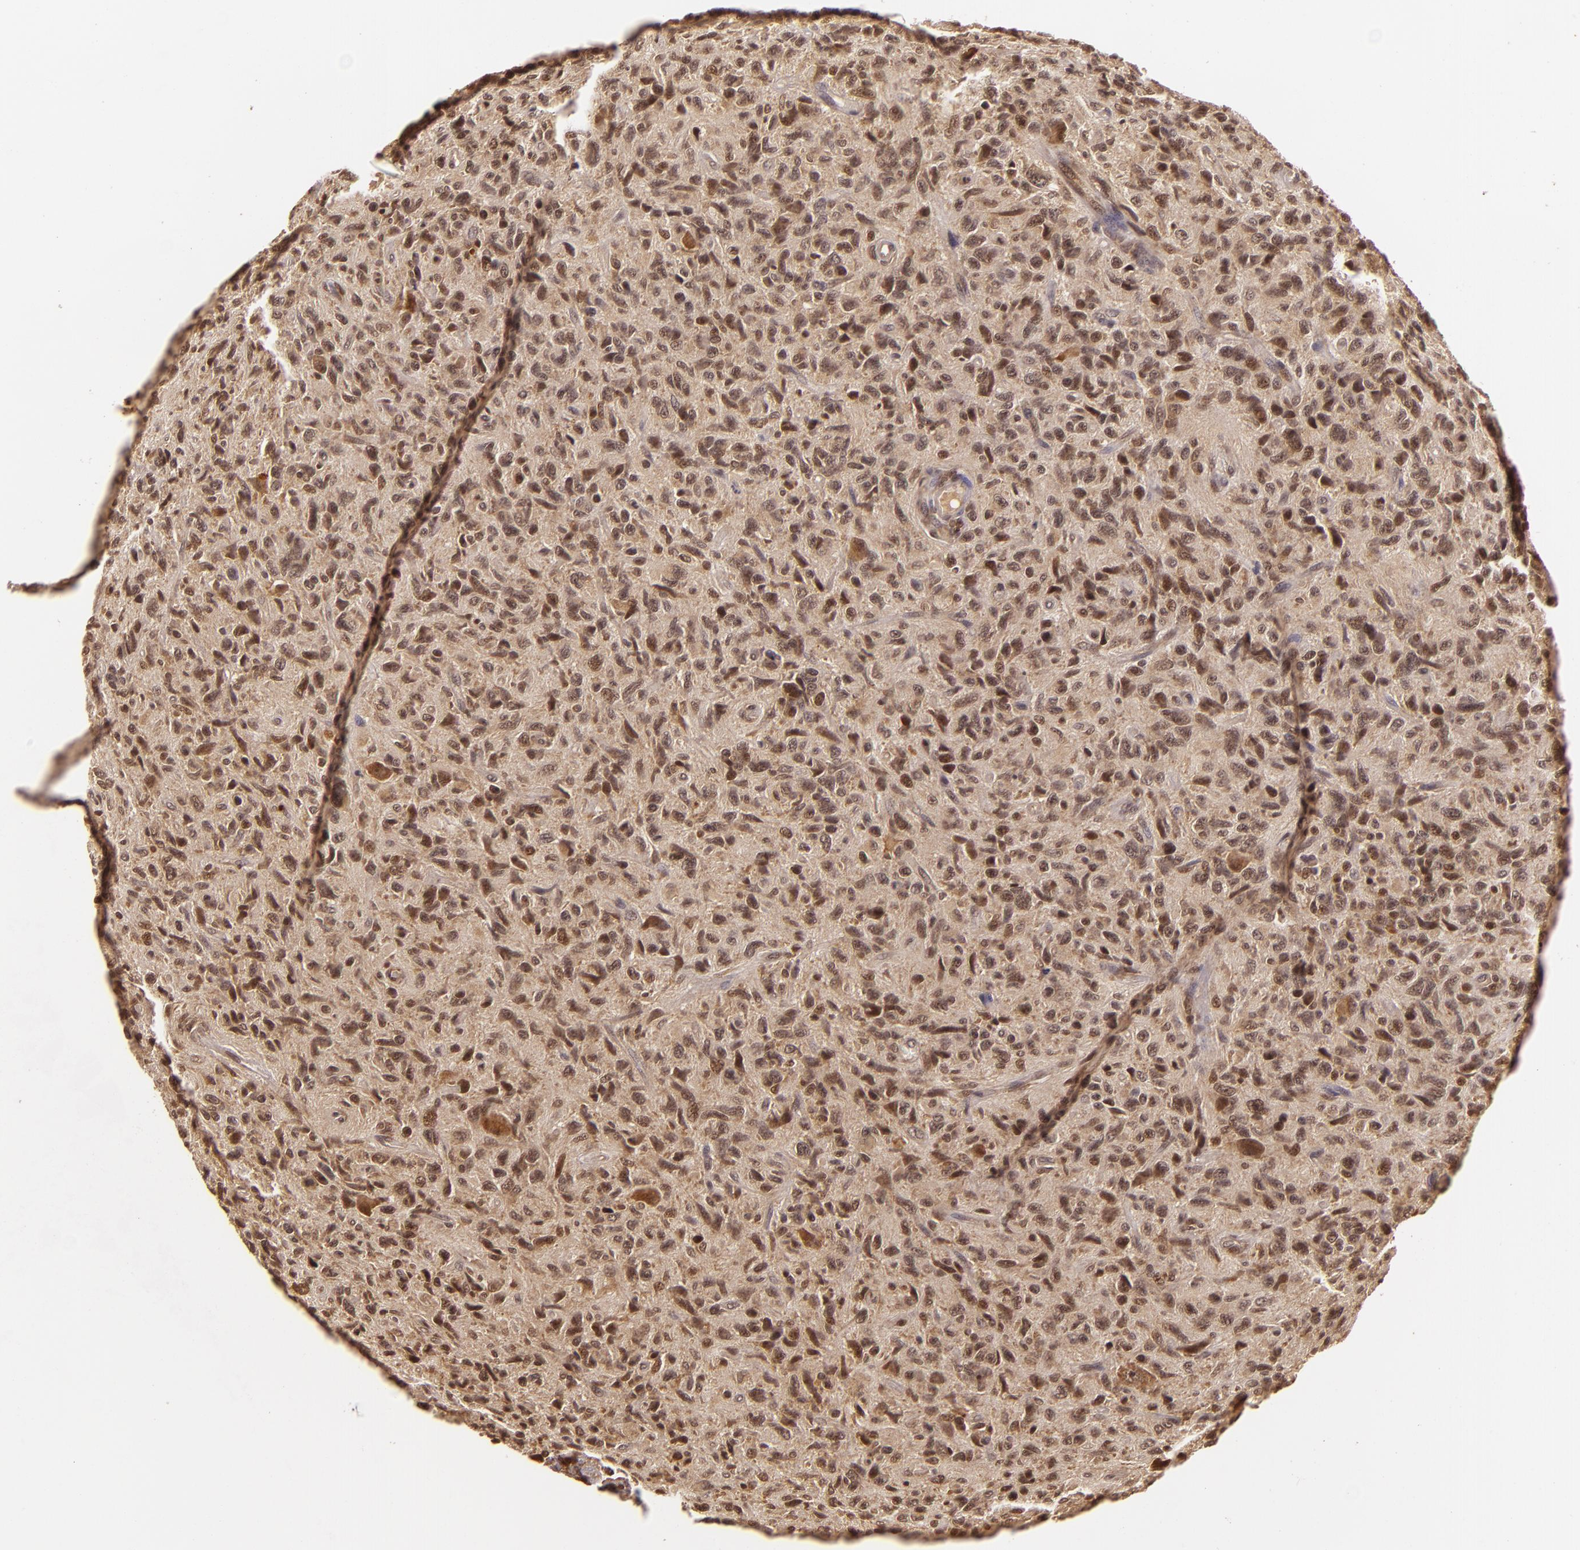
{"staining": {"intensity": "moderate", "quantity": ">75%", "location": "cytoplasmic/membranous,nuclear"}, "tissue": "glioma", "cell_type": "Tumor cells", "image_type": "cancer", "snomed": [{"axis": "morphology", "description": "Glioma, malignant, High grade"}, {"axis": "topography", "description": "Brain"}], "caption": "A high-resolution histopathology image shows immunohistochemistry staining of glioma, which exhibits moderate cytoplasmic/membranous and nuclear expression in about >75% of tumor cells.", "gene": "TXNRD2", "patient": {"sex": "female", "age": 60}}